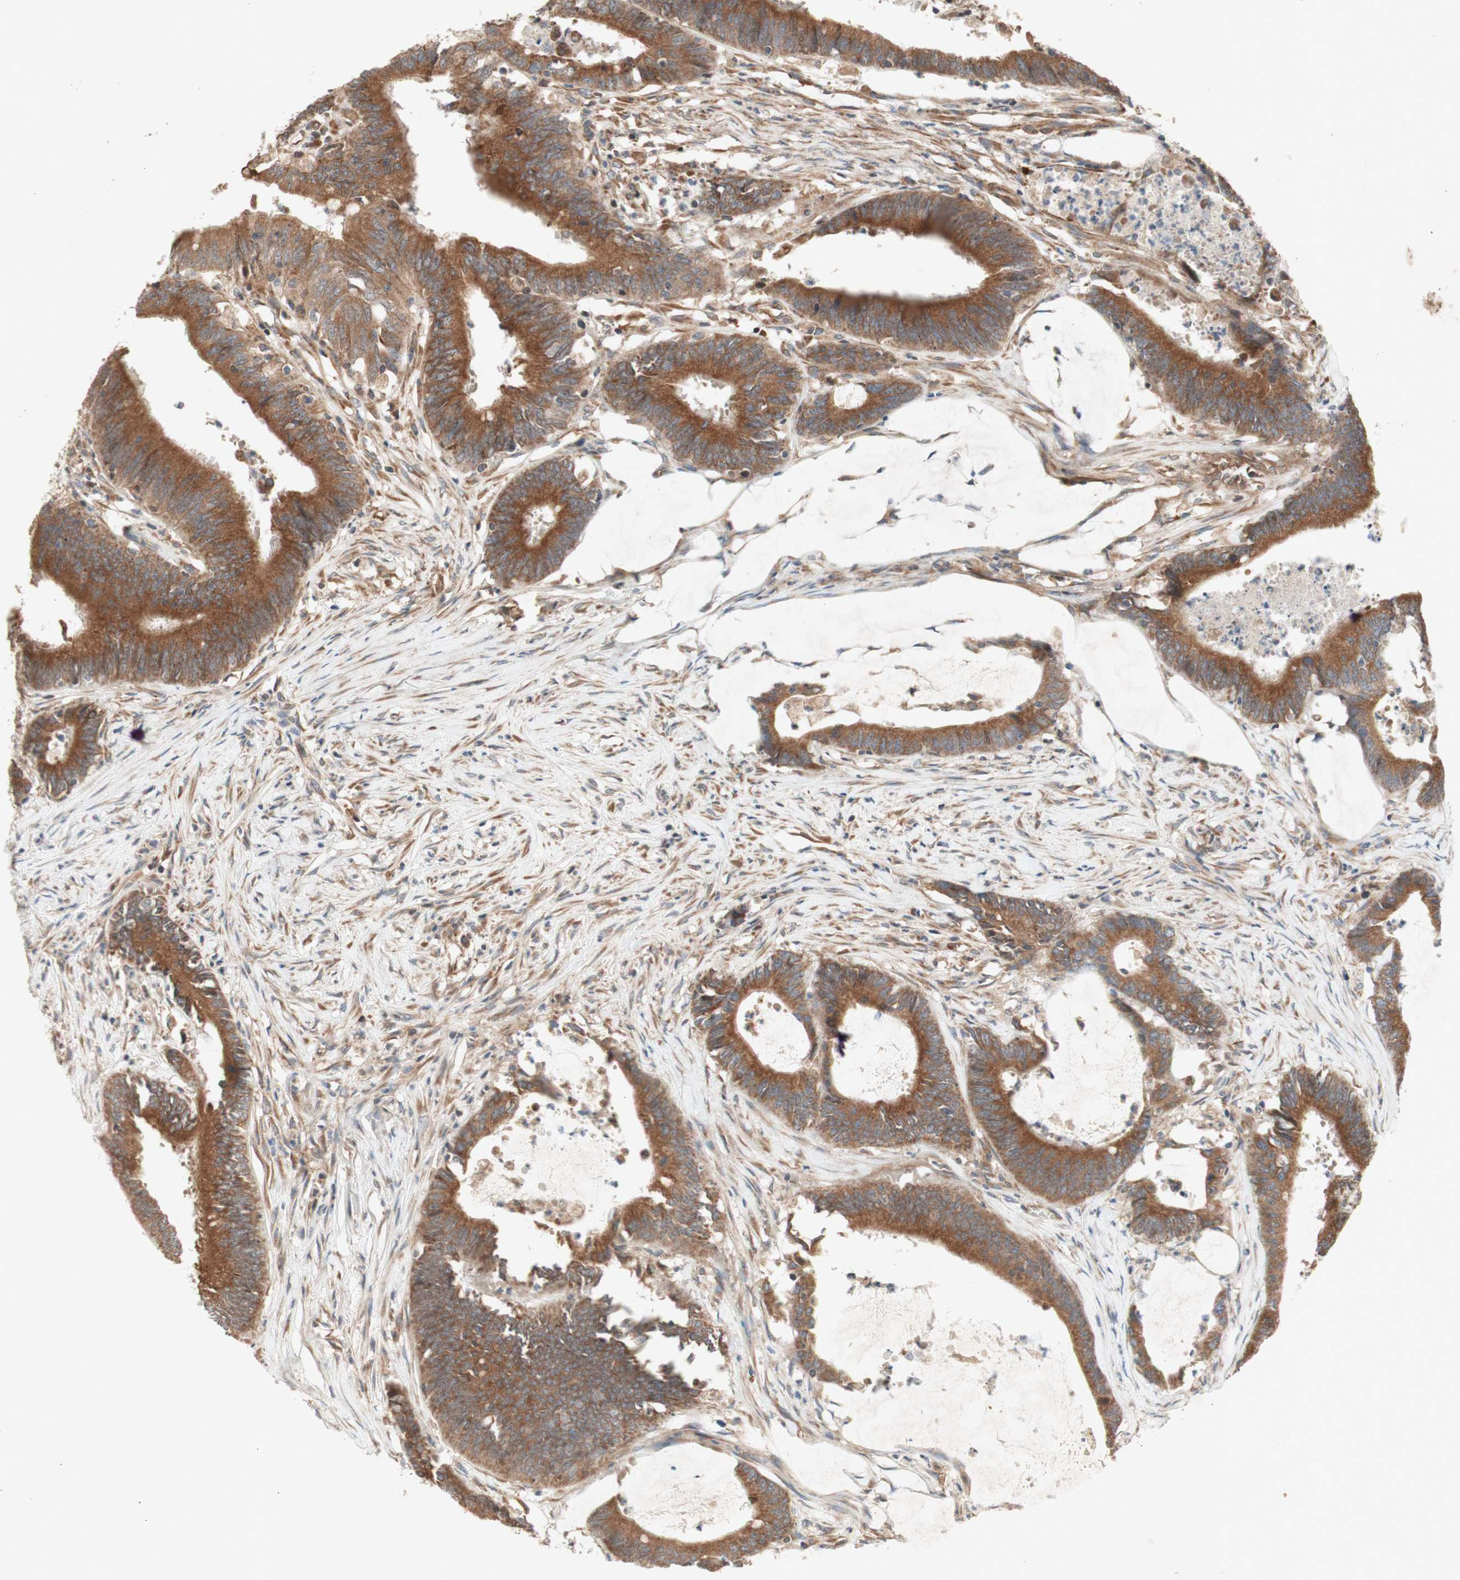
{"staining": {"intensity": "moderate", "quantity": ">75%", "location": "cytoplasmic/membranous"}, "tissue": "colorectal cancer", "cell_type": "Tumor cells", "image_type": "cancer", "snomed": [{"axis": "morphology", "description": "Adenocarcinoma, NOS"}, {"axis": "topography", "description": "Rectum"}], "caption": "Tumor cells show medium levels of moderate cytoplasmic/membranous staining in approximately >75% of cells in human colorectal cancer.", "gene": "SOCS2", "patient": {"sex": "female", "age": 66}}